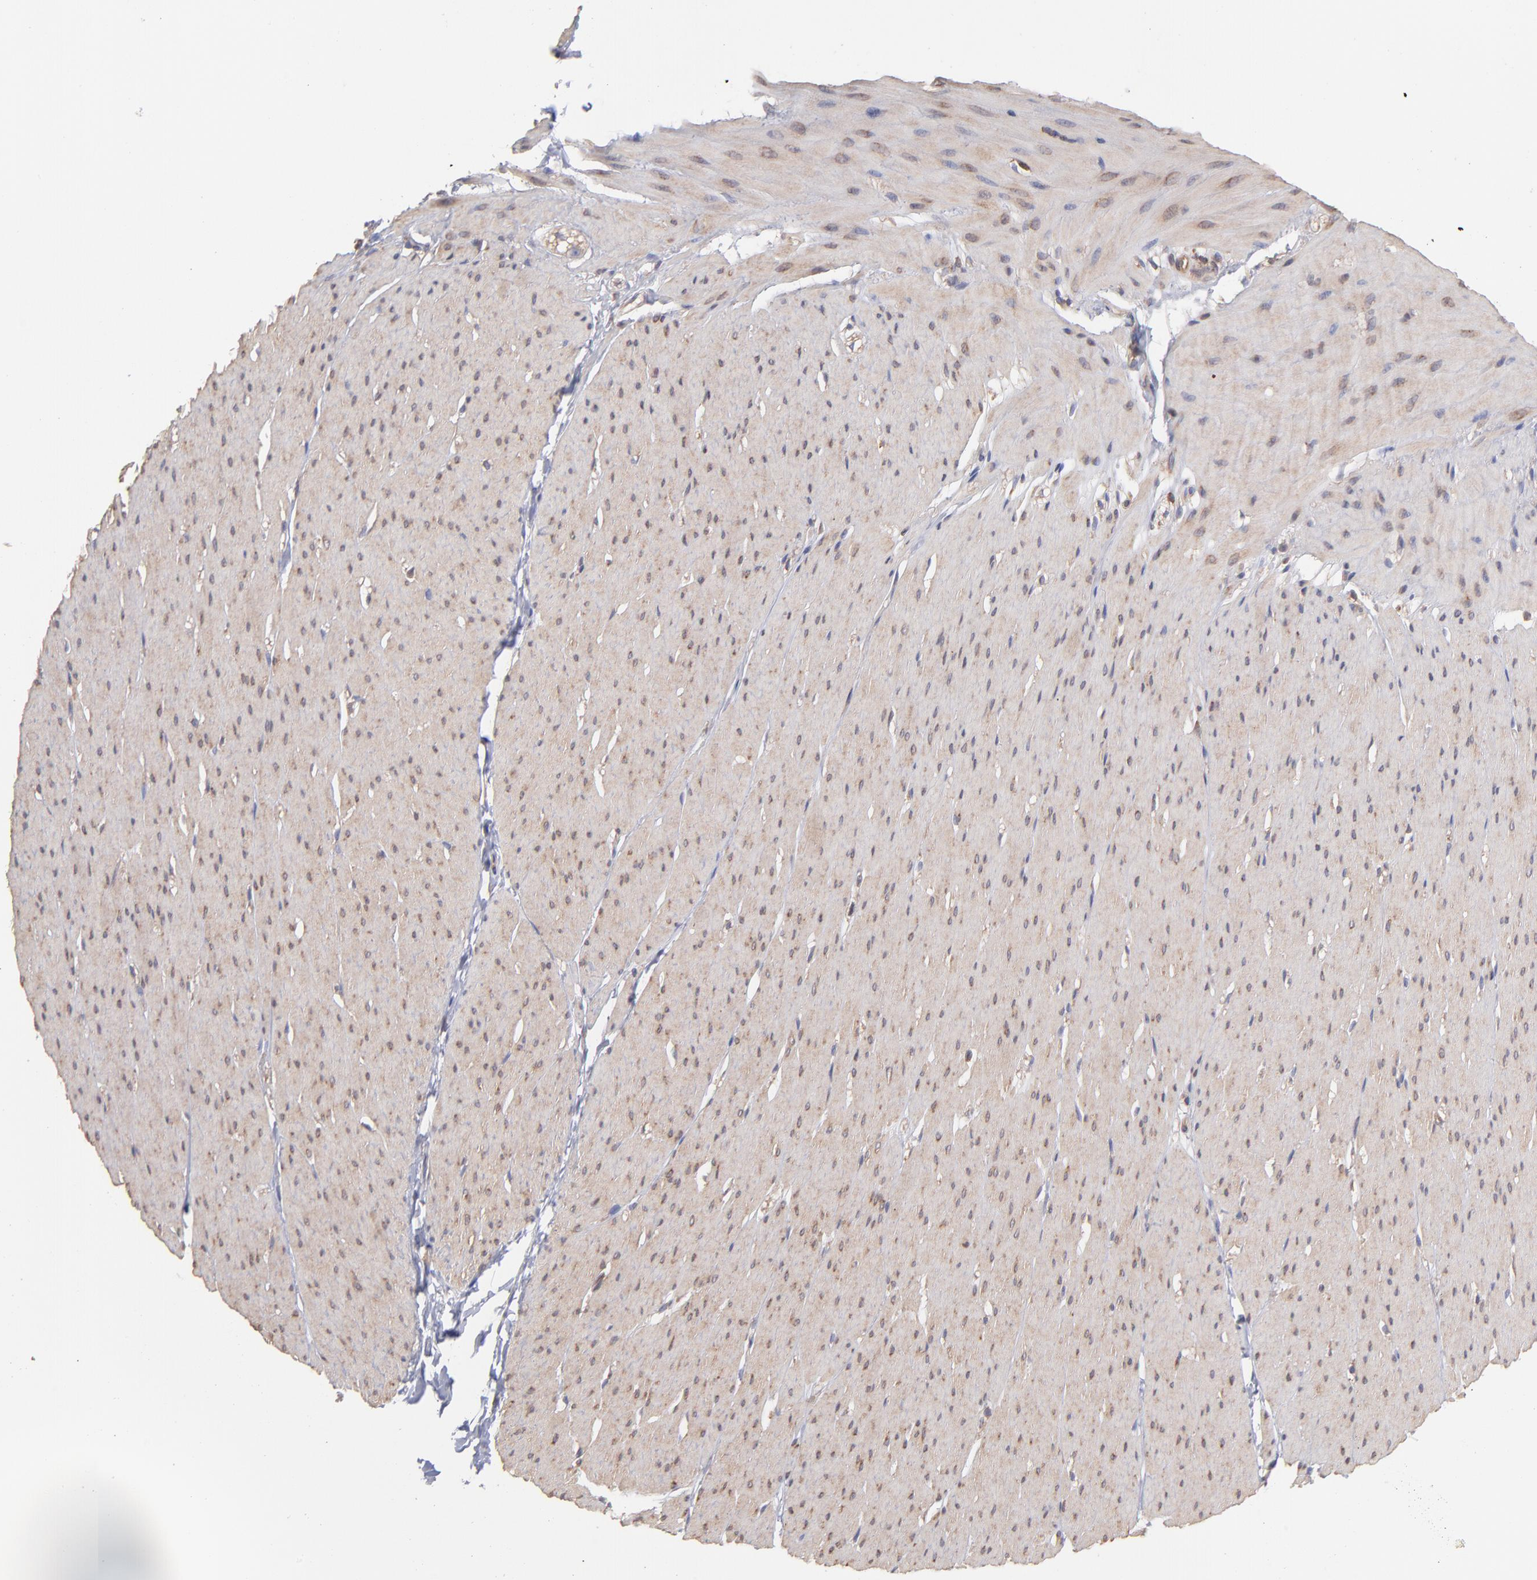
{"staining": {"intensity": "weak", "quantity": "25%-75%", "location": "cytoplasmic/membranous"}, "tissue": "smooth muscle", "cell_type": "Smooth muscle cells", "image_type": "normal", "snomed": [{"axis": "morphology", "description": "Normal tissue, NOS"}, {"axis": "topography", "description": "Smooth muscle"}, {"axis": "topography", "description": "Colon"}], "caption": "IHC micrograph of benign smooth muscle stained for a protein (brown), which reveals low levels of weak cytoplasmic/membranous staining in about 25%-75% of smooth muscle cells.", "gene": "MAPRE1", "patient": {"sex": "male", "age": 67}}